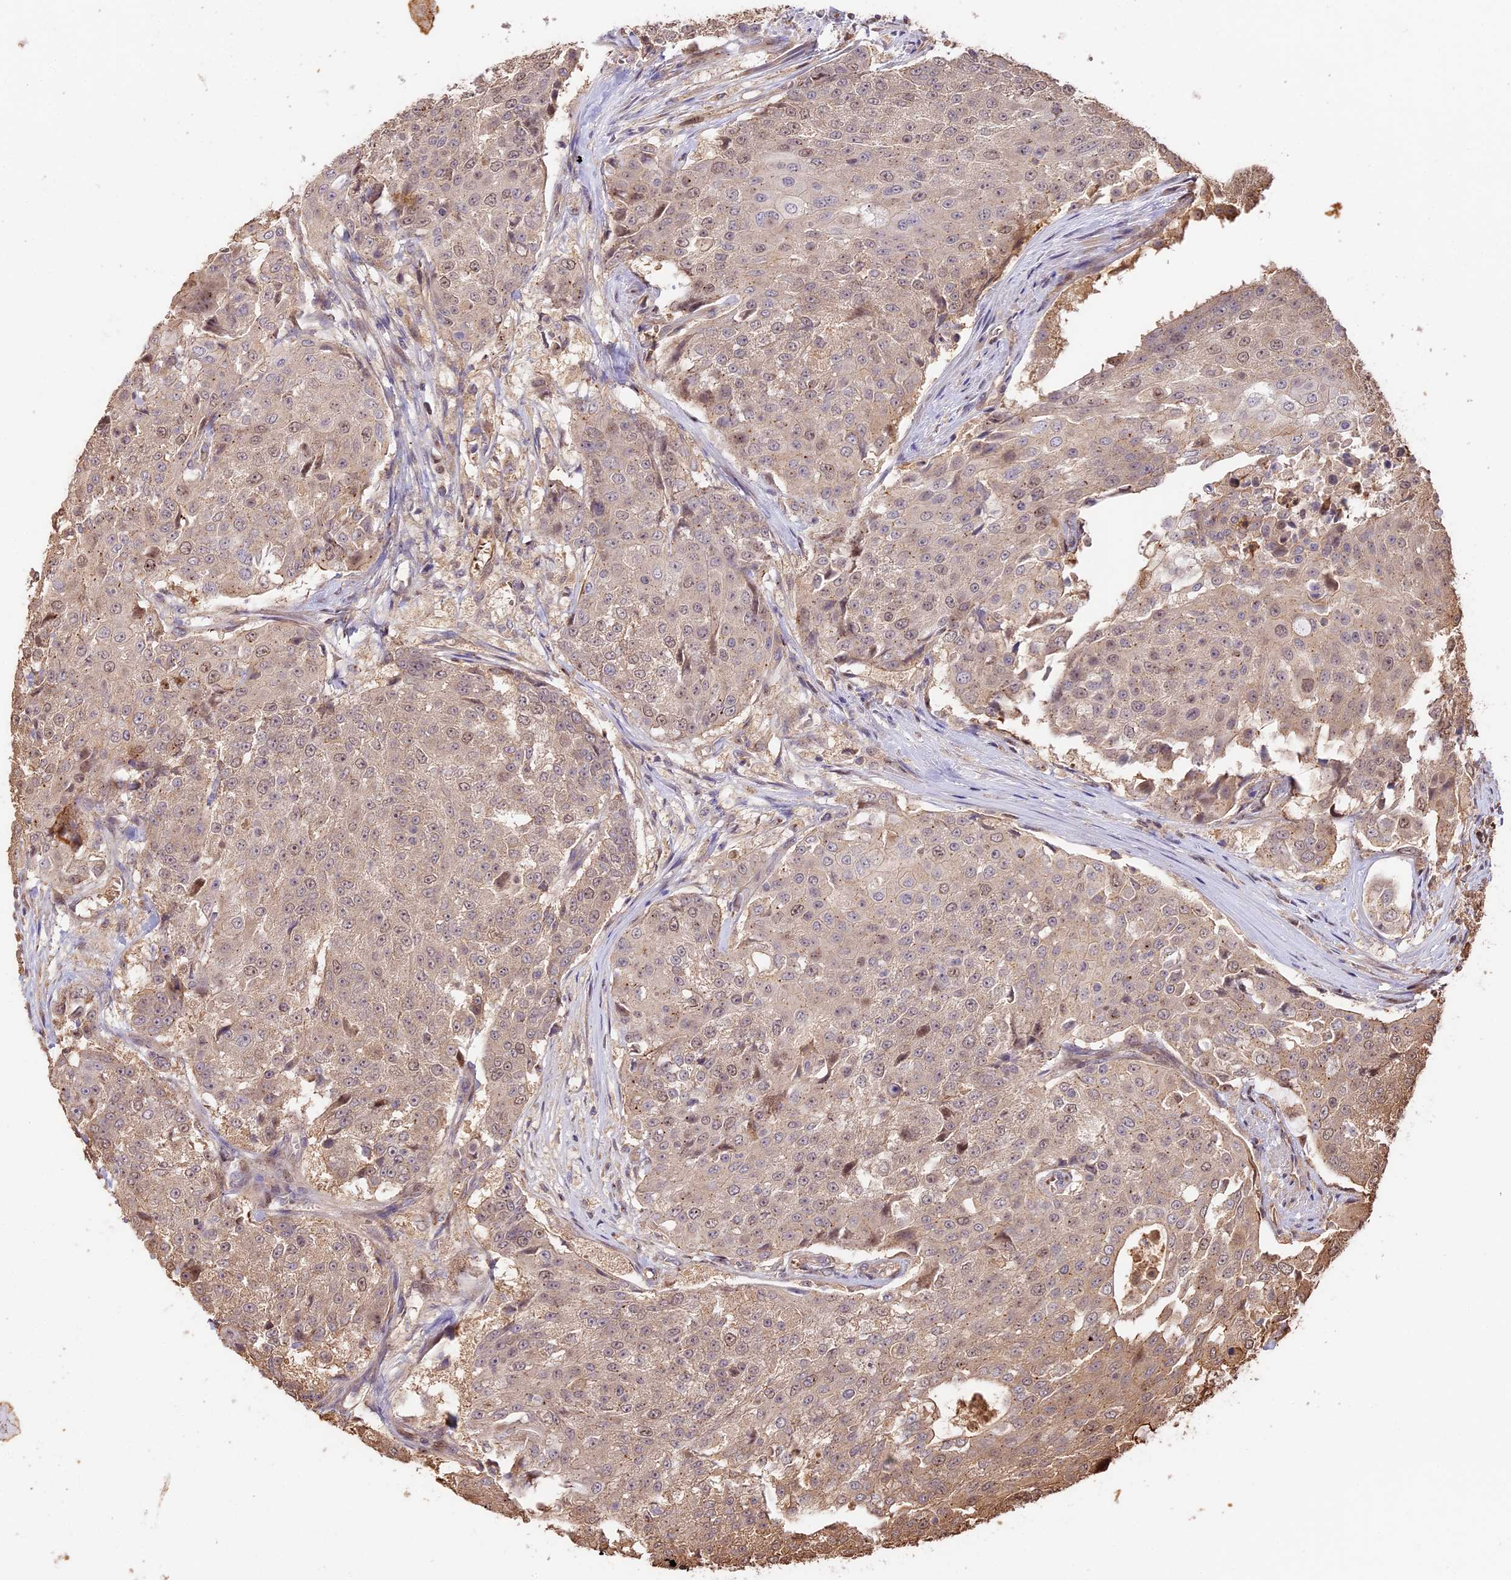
{"staining": {"intensity": "weak", "quantity": "<25%", "location": "cytoplasmic/membranous,nuclear"}, "tissue": "urothelial cancer", "cell_type": "Tumor cells", "image_type": "cancer", "snomed": [{"axis": "morphology", "description": "Urothelial carcinoma, High grade"}, {"axis": "topography", "description": "Urinary bladder"}], "caption": "Micrograph shows no significant protein positivity in tumor cells of urothelial cancer.", "gene": "PPP1R37", "patient": {"sex": "female", "age": 63}}